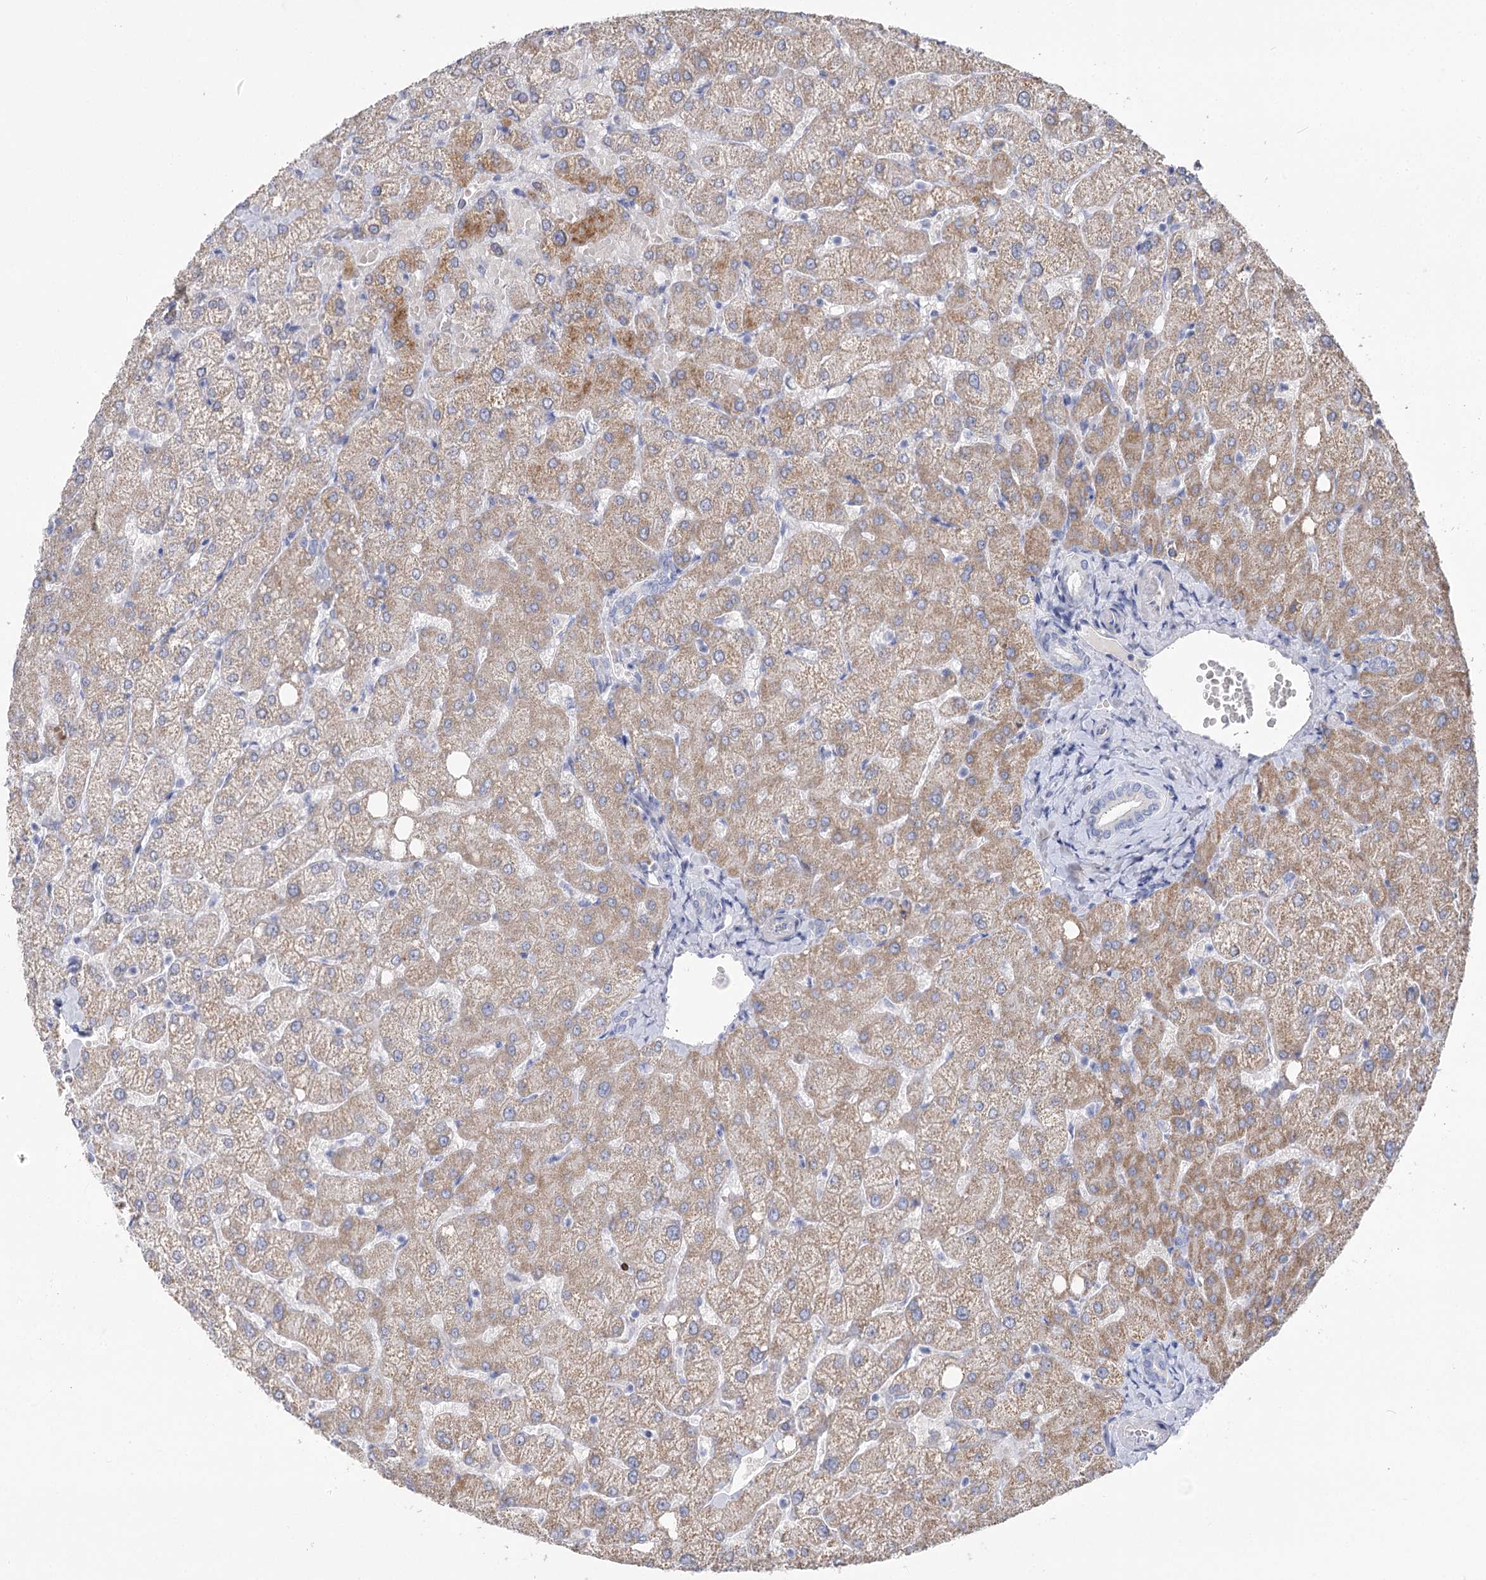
{"staining": {"intensity": "negative", "quantity": "none", "location": "none"}, "tissue": "liver", "cell_type": "Cholangiocytes", "image_type": "normal", "snomed": [{"axis": "morphology", "description": "Normal tissue, NOS"}, {"axis": "topography", "description": "Liver"}], "caption": "The micrograph demonstrates no staining of cholangiocytes in benign liver.", "gene": "WDR74", "patient": {"sex": "female", "age": 54}}